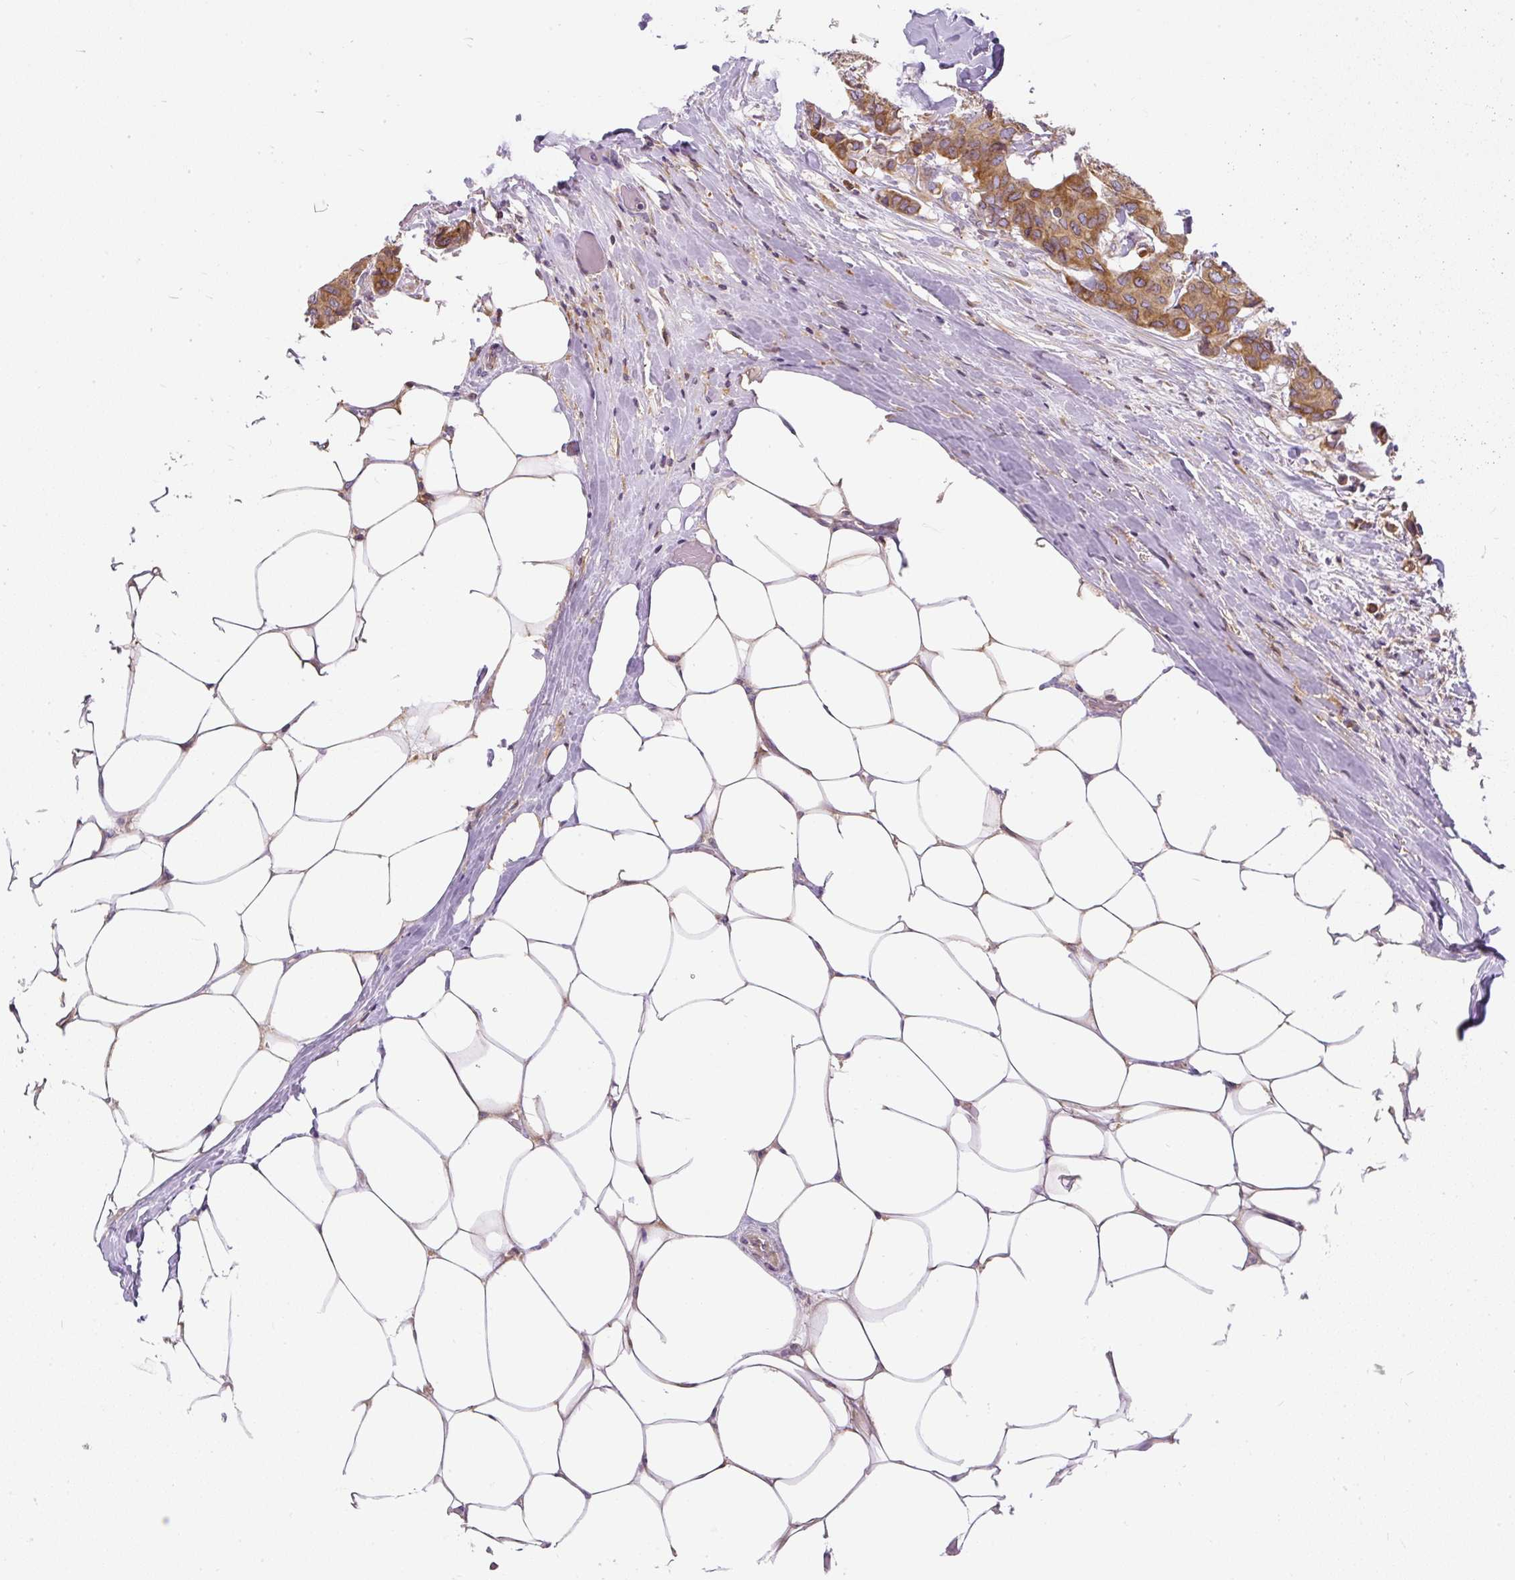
{"staining": {"intensity": "moderate", "quantity": ">75%", "location": "cytoplasmic/membranous"}, "tissue": "breast cancer", "cell_type": "Tumor cells", "image_type": "cancer", "snomed": [{"axis": "morphology", "description": "Duct carcinoma"}, {"axis": "topography", "description": "Breast"}], "caption": "Immunohistochemistry (IHC) staining of breast cancer, which displays medium levels of moderate cytoplasmic/membranous expression in about >75% of tumor cells indicating moderate cytoplasmic/membranous protein positivity. The staining was performed using DAB (3,3'-diaminobenzidine) (brown) for protein detection and nuclei were counterstained in hematoxylin (blue).", "gene": "CYP20A1", "patient": {"sex": "female", "age": 75}}